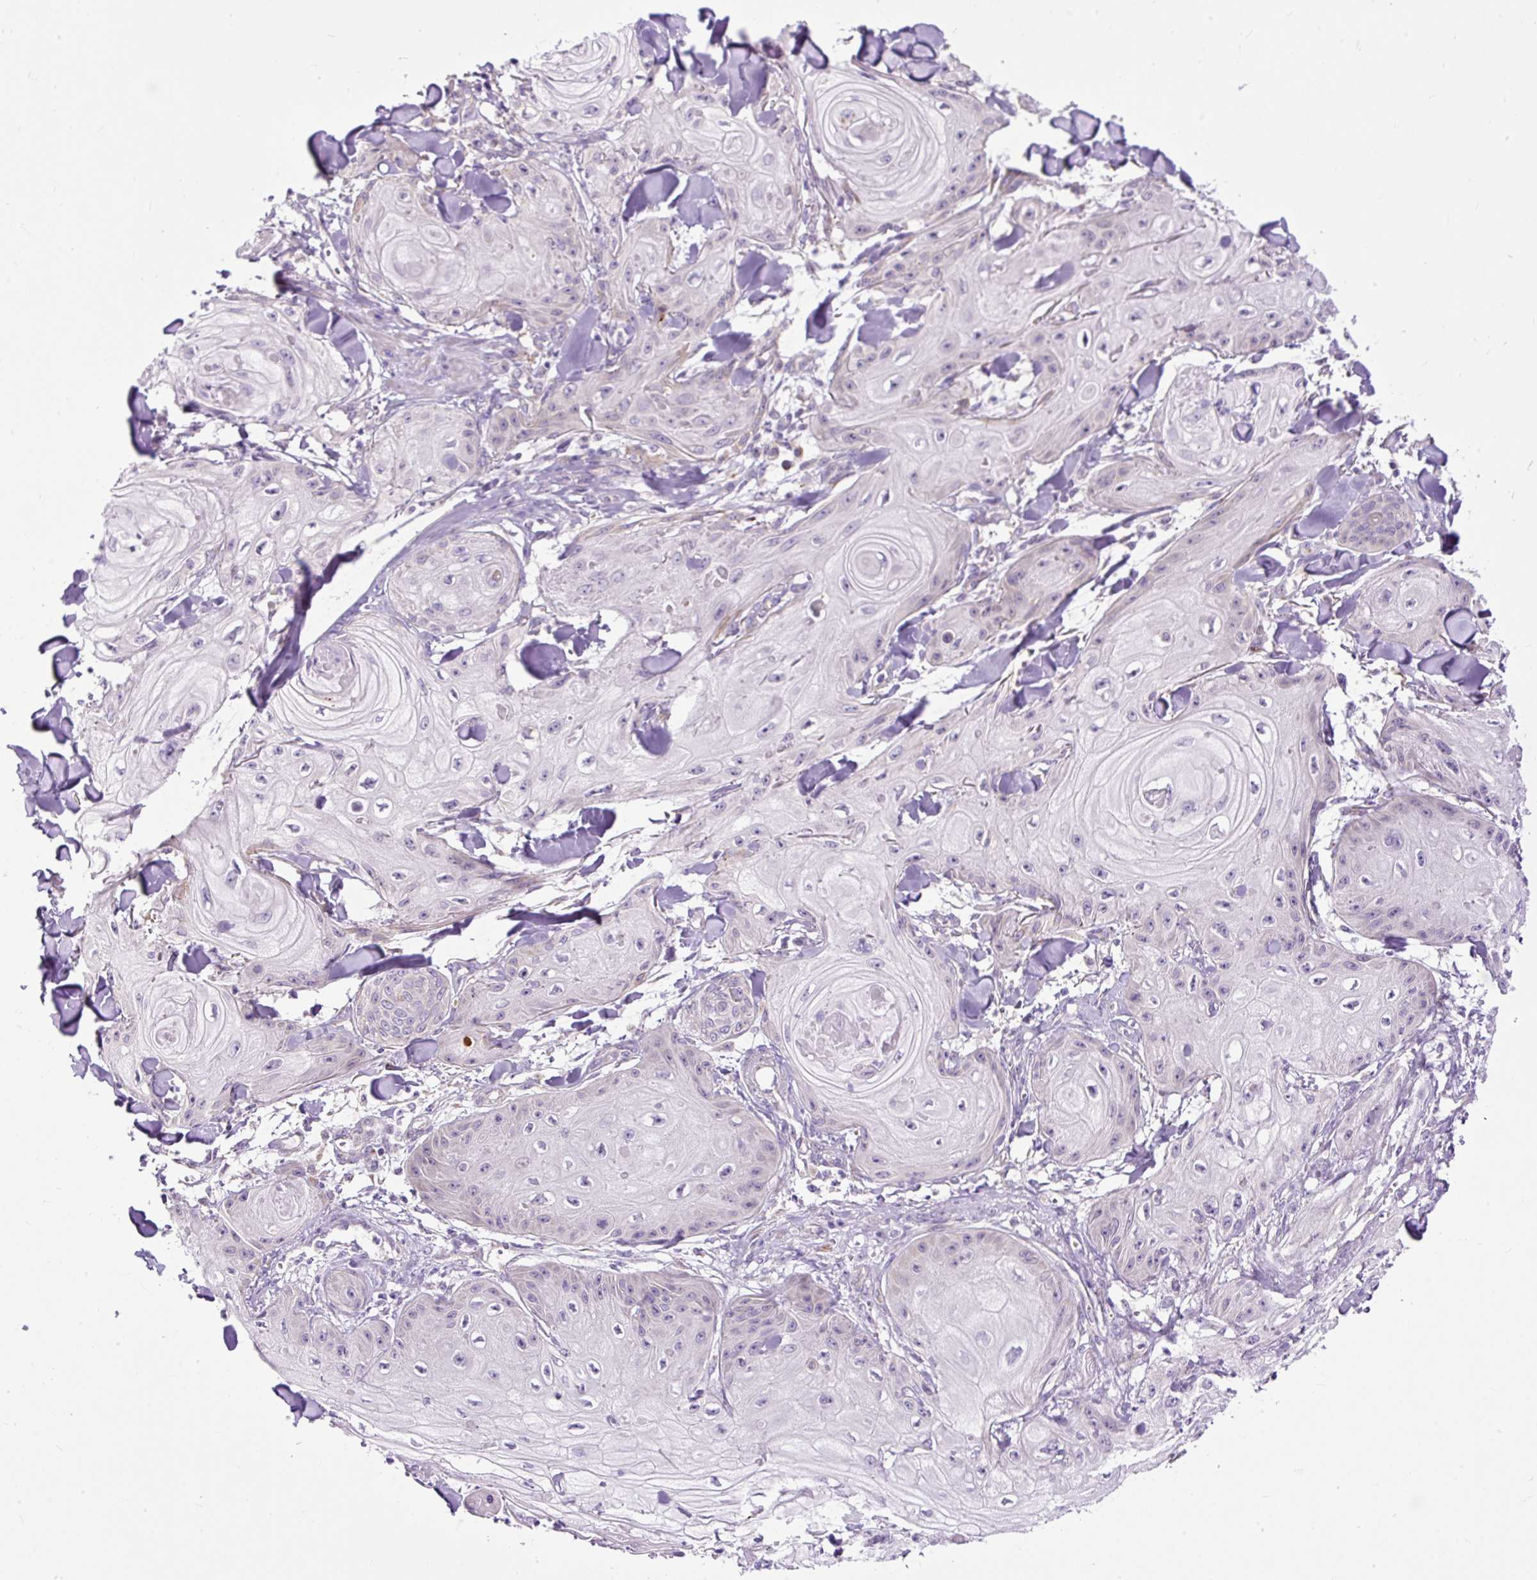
{"staining": {"intensity": "negative", "quantity": "none", "location": "none"}, "tissue": "skin cancer", "cell_type": "Tumor cells", "image_type": "cancer", "snomed": [{"axis": "morphology", "description": "Squamous cell carcinoma, NOS"}, {"axis": "topography", "description": "Skin"}], "caption": "Human skin squamous cell carcinoma stained for a protein using IHC reveals no expression in tumor cells.", "gene": "FMC1", "patient": {"sex": "male", "age": 74}}